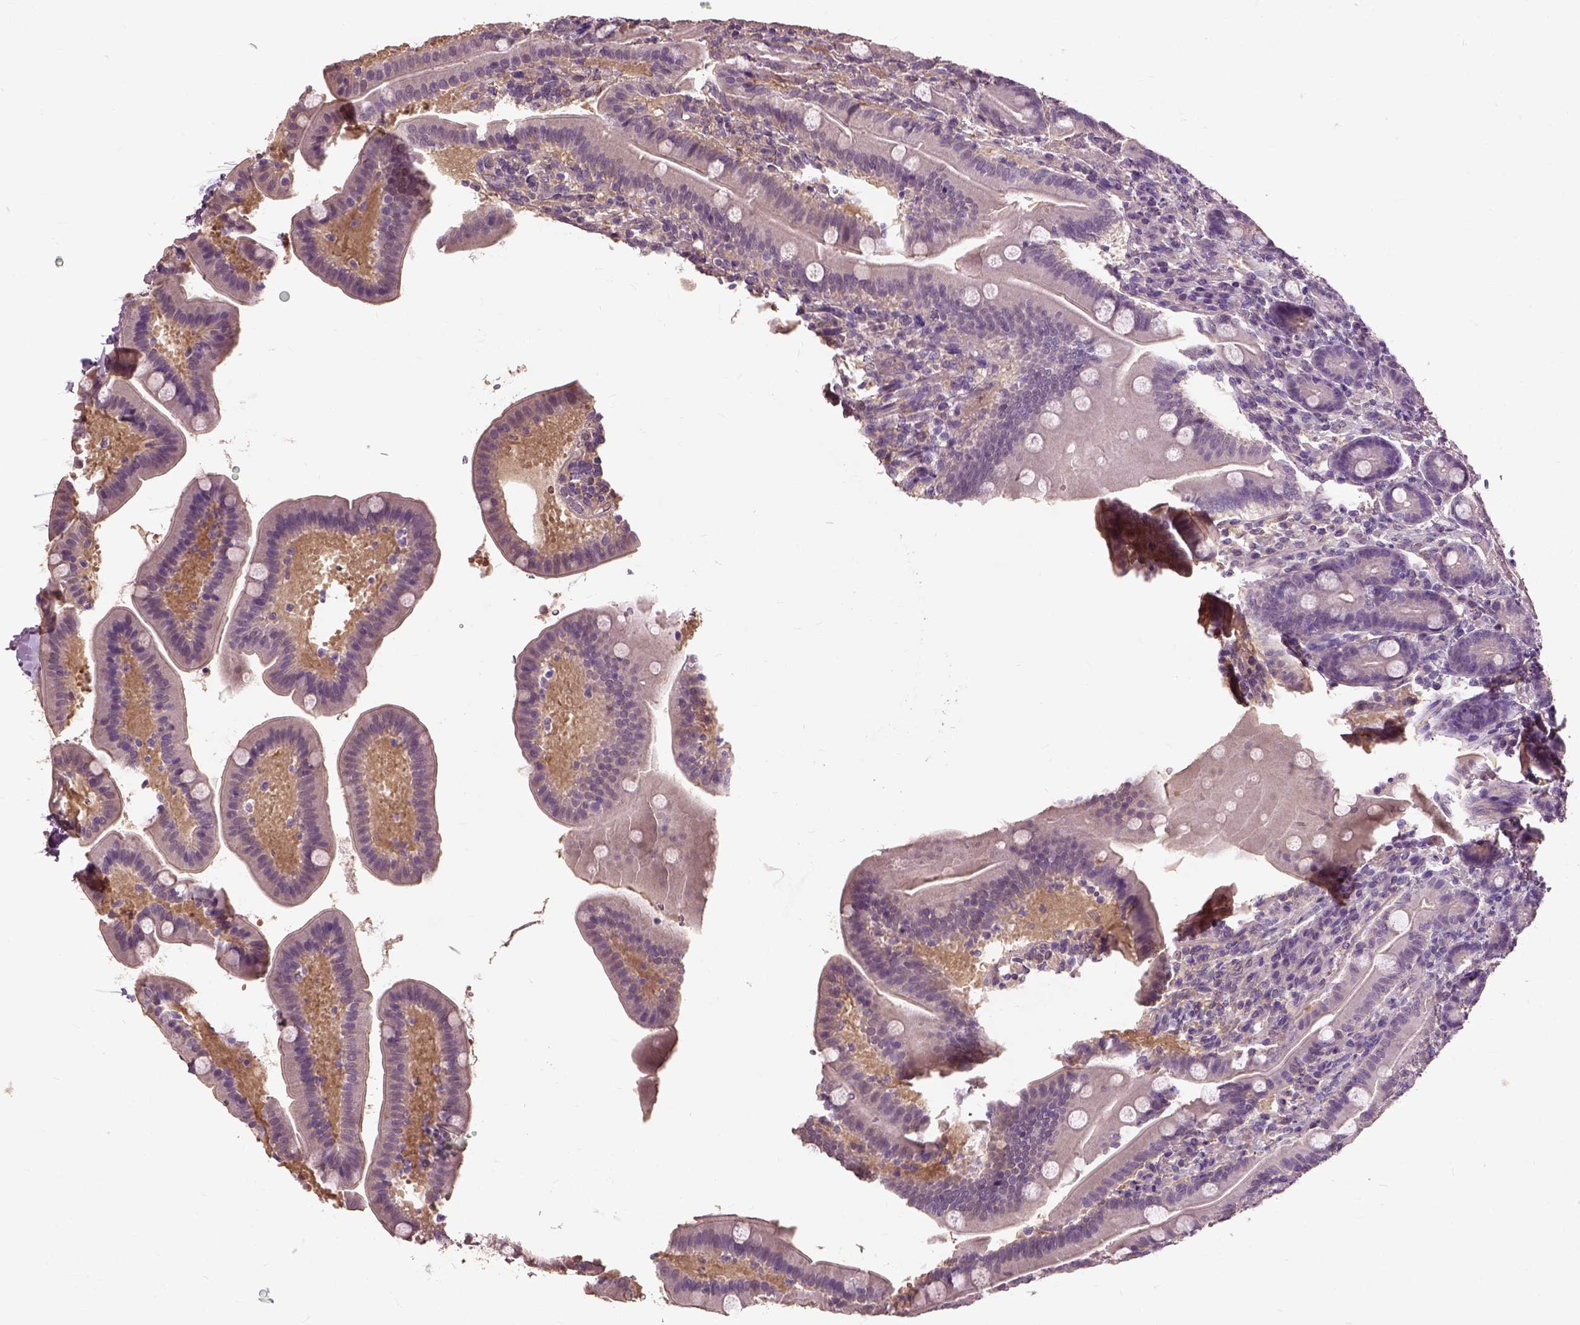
{"staining": {"intensity": "negative", "quantity": "none", "location": "none"}, "tissue": "small intestine", "cell_type": "Glandular cells", "image_type": "normal", "snomed": [{"axis": "morphology", "description": "Normal tissue, NOS"}, {"axis": "topography", "description": "Small intestine"}], "caption": "This histopathology image is of benign small intestine stained with IHC to label a protein in brown with the nuclei are counter-stained blue. There is no positivity in glandular cells.", "gene": "PEA15", "patient": {"sex": "male", "age": 66}}